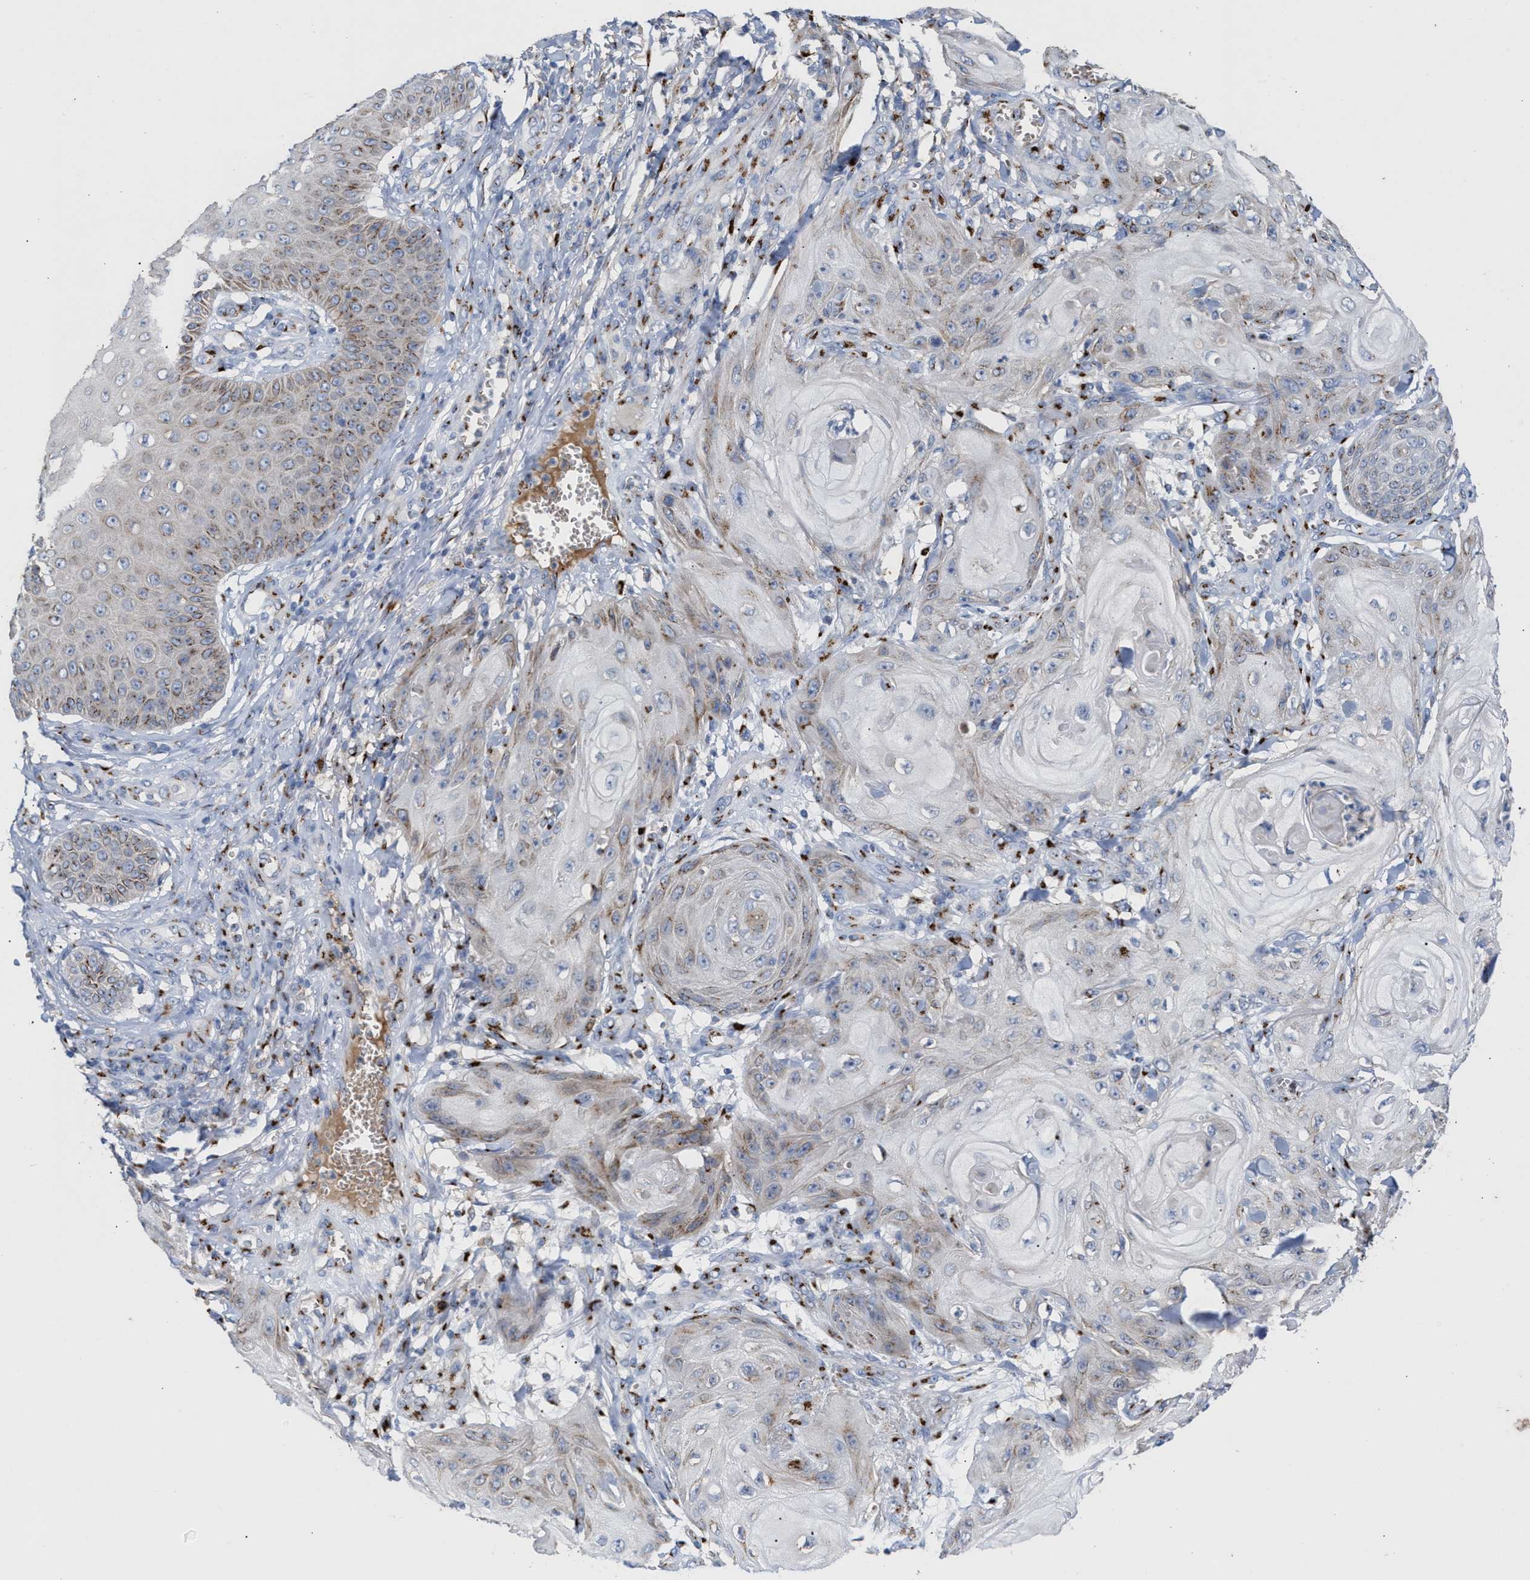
{"staining": {"intensity": "moderate", "quantity": "<25%", "location": "cytoplasmic/membranous"}, "tissue": "skin cancer", "cell_type": "Tumor cells", "image_type": "cancer", "snomed": [{"axis": "morphology", "description": "Squamous cell carcinoma, NOS"}, {"axis": "topography", "description": "Skin"}], "caption": "A brown stain highlights moderate cytoplasmic/membranous positivity of a protein in skin cancer tumor cells.", "gene": "CCL2", "patient": {"sex": "male", "age": 74}}